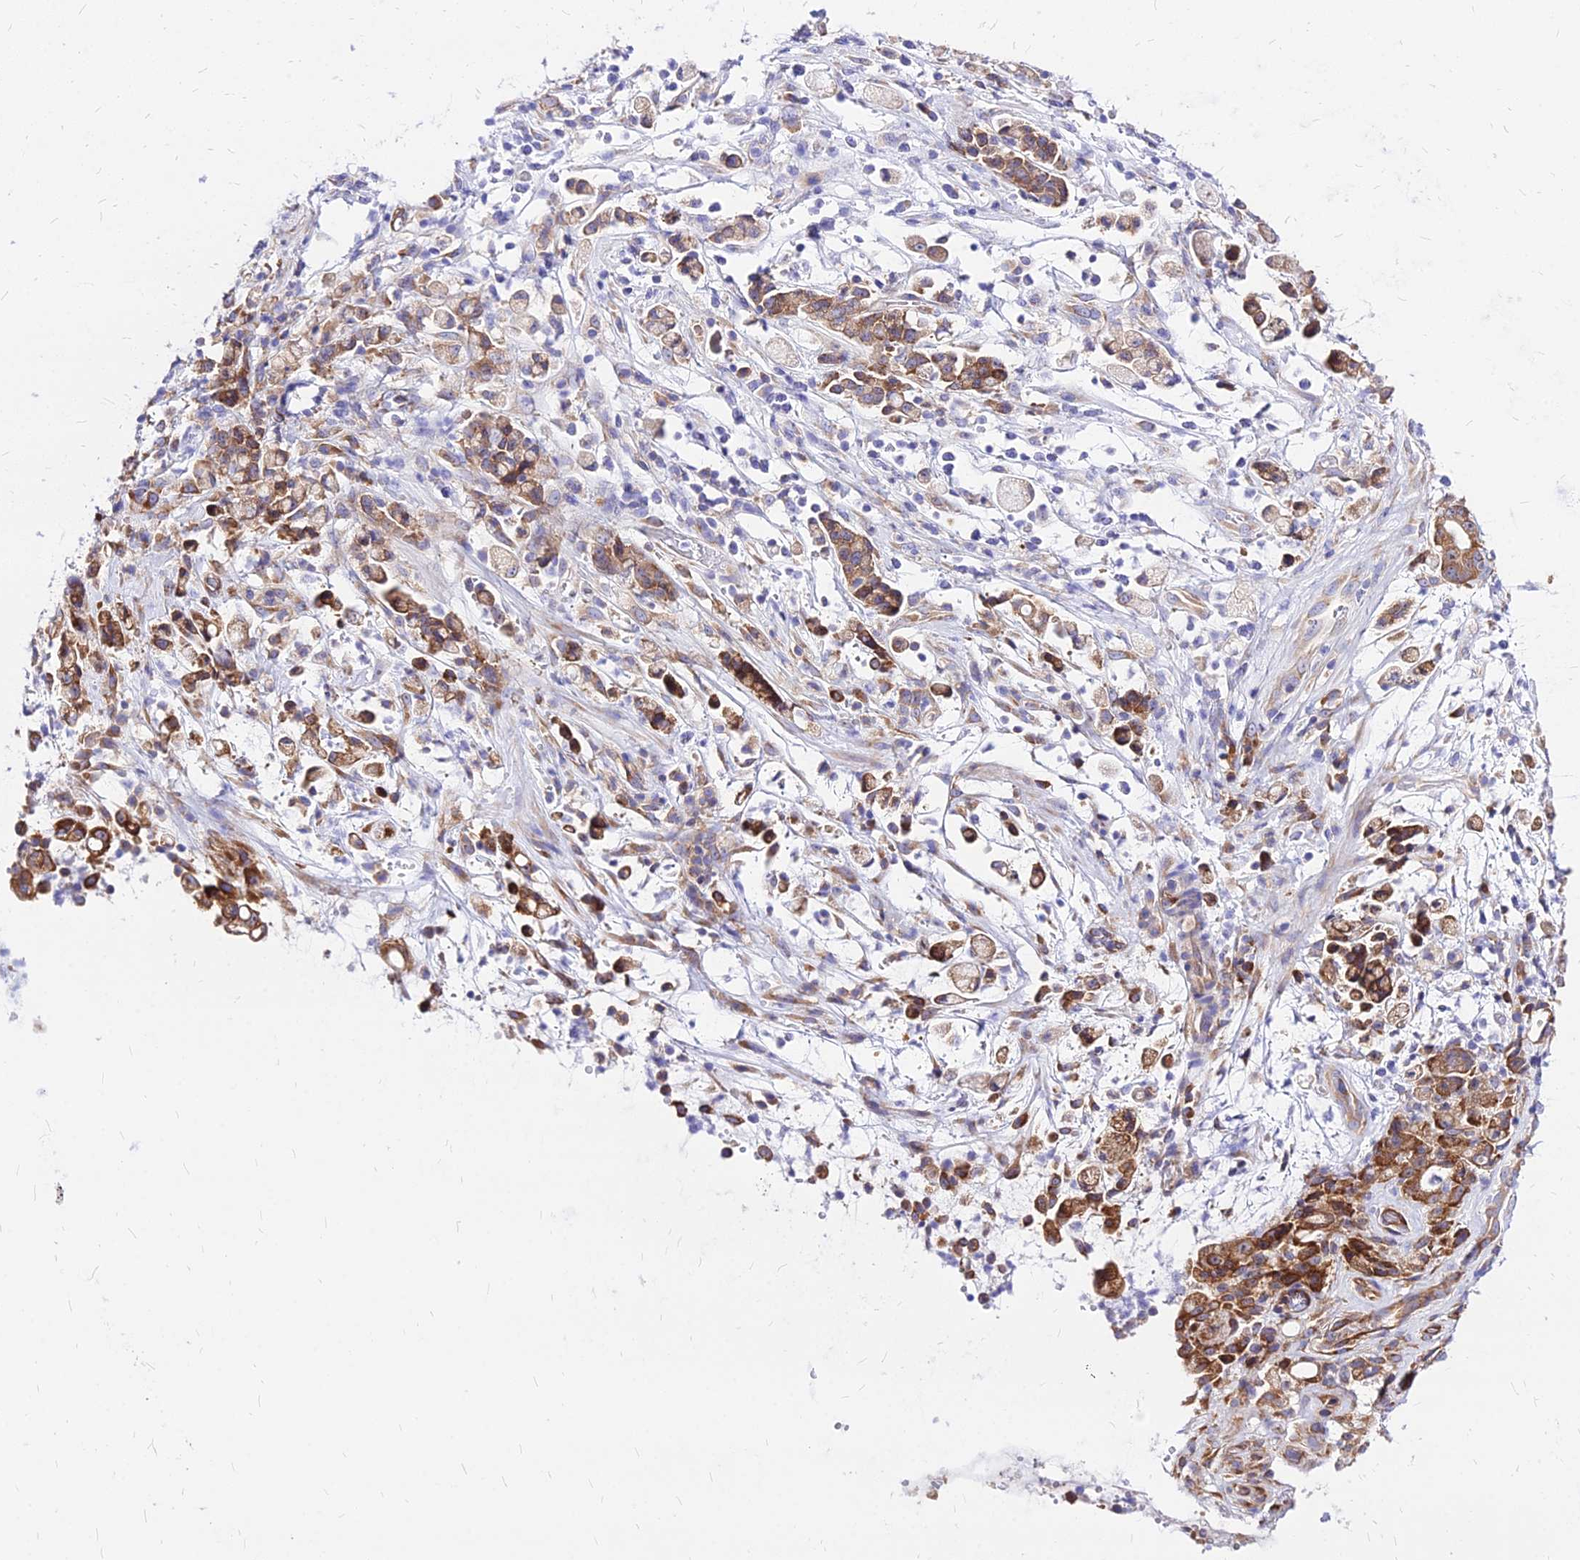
{"staining": {"intensity": "moderate", "quantity": ">75%", "location": "cytoplasmic/membranous"}, "tissue": "stomach cancer", "cell_type": "Tumor cells", "image_type": "cancer", "snomed": [{"axis": "morphology", "description": "Adenocarcinoma, NOS"}, {"axis": "topography", "description": "Stomach"}], "caption": "A brown stain highlights moderate cytoplasmic/membranous positivity of a protein in human stomach adenocarcinoma tumor cells. Ihc stains the protein in brown and the nuclei are stained blue.", "gene": "RPL19", "patient": {"sex": "female", "age": 60}}